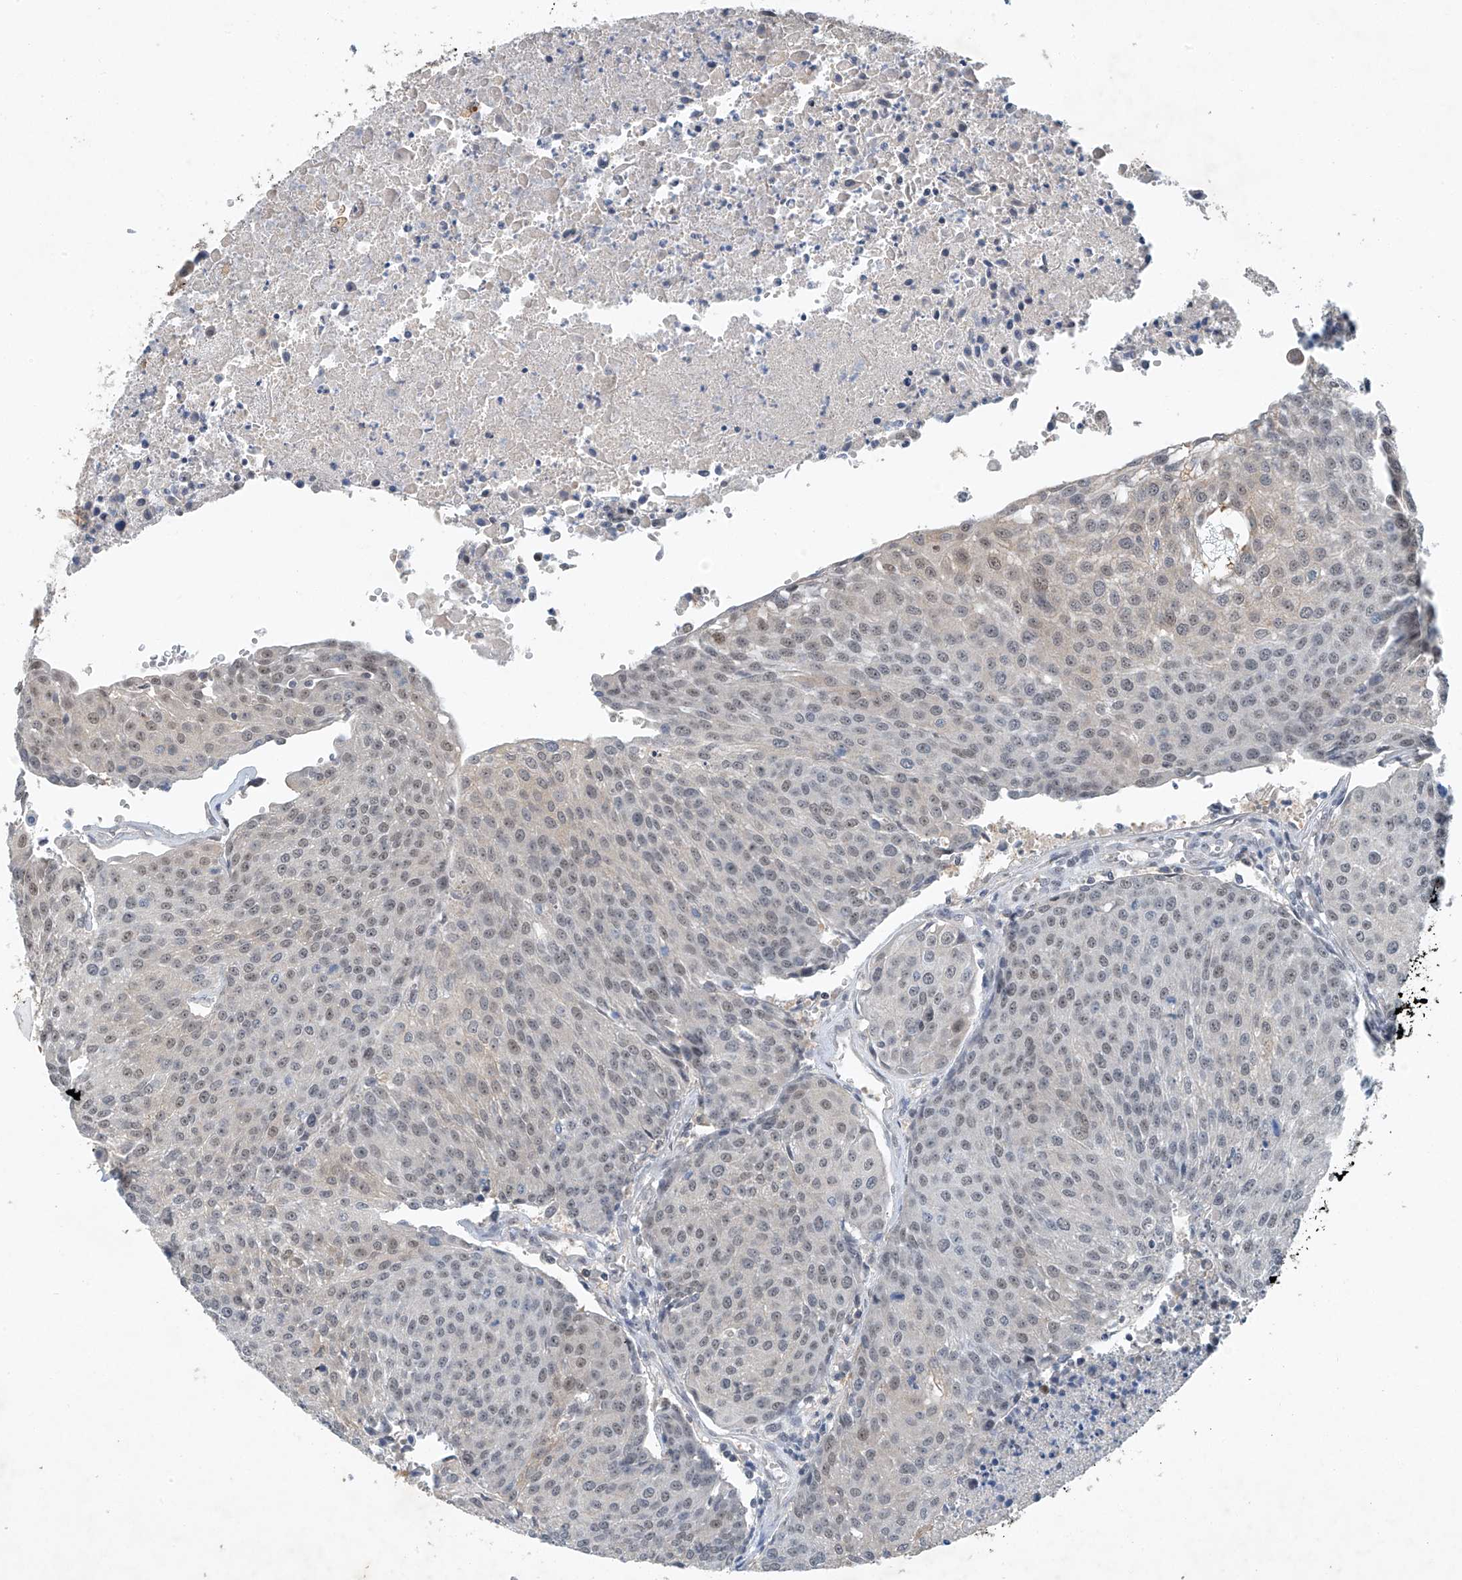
{"staining": {"intensity": "weak", "quantity": "<25%", "location": "nuclear"}, "tissue": "urothelial cancer", "cell_type": "Tumor cells", "image_type": "cancer", "snomed": [{"axis": "morphology", "description": "Urothelial carcinoma, High grade"}, {"axis": "topography", "description": "Urinary bladder"}], "caption": "Immunohistochemistry (IHC) of high-grade urothelial carcinoma displays no staining in tumor cells. (Brightfield microscopy of DAB immunohistochemistry (IHC) at high magnification).", "gene": "TAF8", "patient": {"sex": "female", "age": 85}}